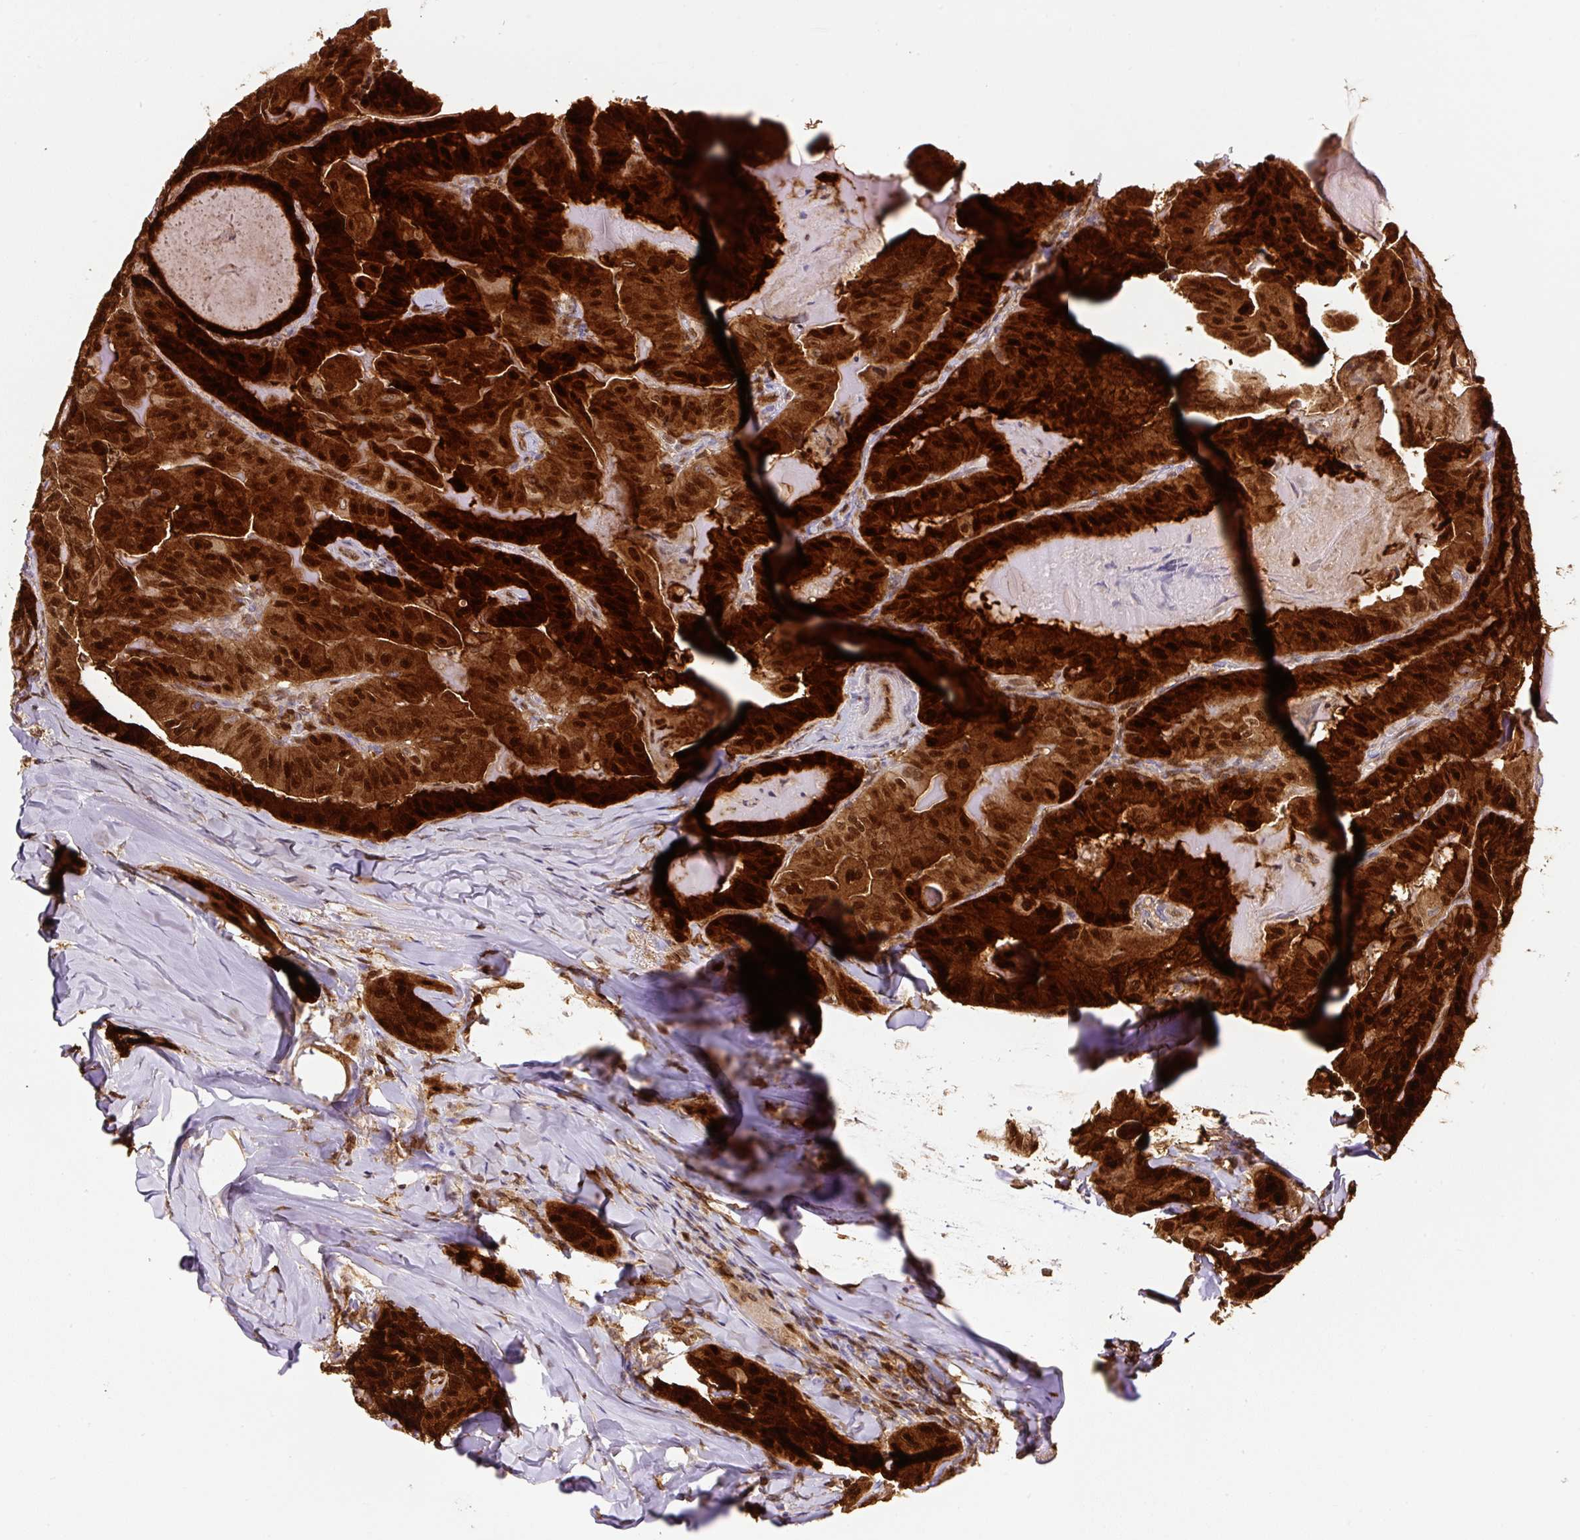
{"staining": {"intensity": "strong", "quantity": ">75%", "location": "cytoplasmic/membranous,nuclear"}, "tissue": "thyroid cancer", "cell_type": "Tumor cells", "image_type": "cancer", "snomed": [{"axis": "morphology", "description": "Papillary adenocarcinoma, NOS"}, {"axis": "topography", "description": "Thyroid gland"}], "caption": "DAB (3,3'-diaminobenzidine) immunohistochemical staining of papillary adenocarcinoma (thyroid) exhibits strong cytoplasmic/membranous and nuclear protein expression in approximately >75% of tumor cells. The staining was performed using DAB (3,3'-diaminobenzidine) to visualize the protein expression in brown, while the nuclei were stained in blue with hematoxylin (Magnification: 20x).", "gene": "ANXA1", "patient": {"sex": "female", "age": 68}}